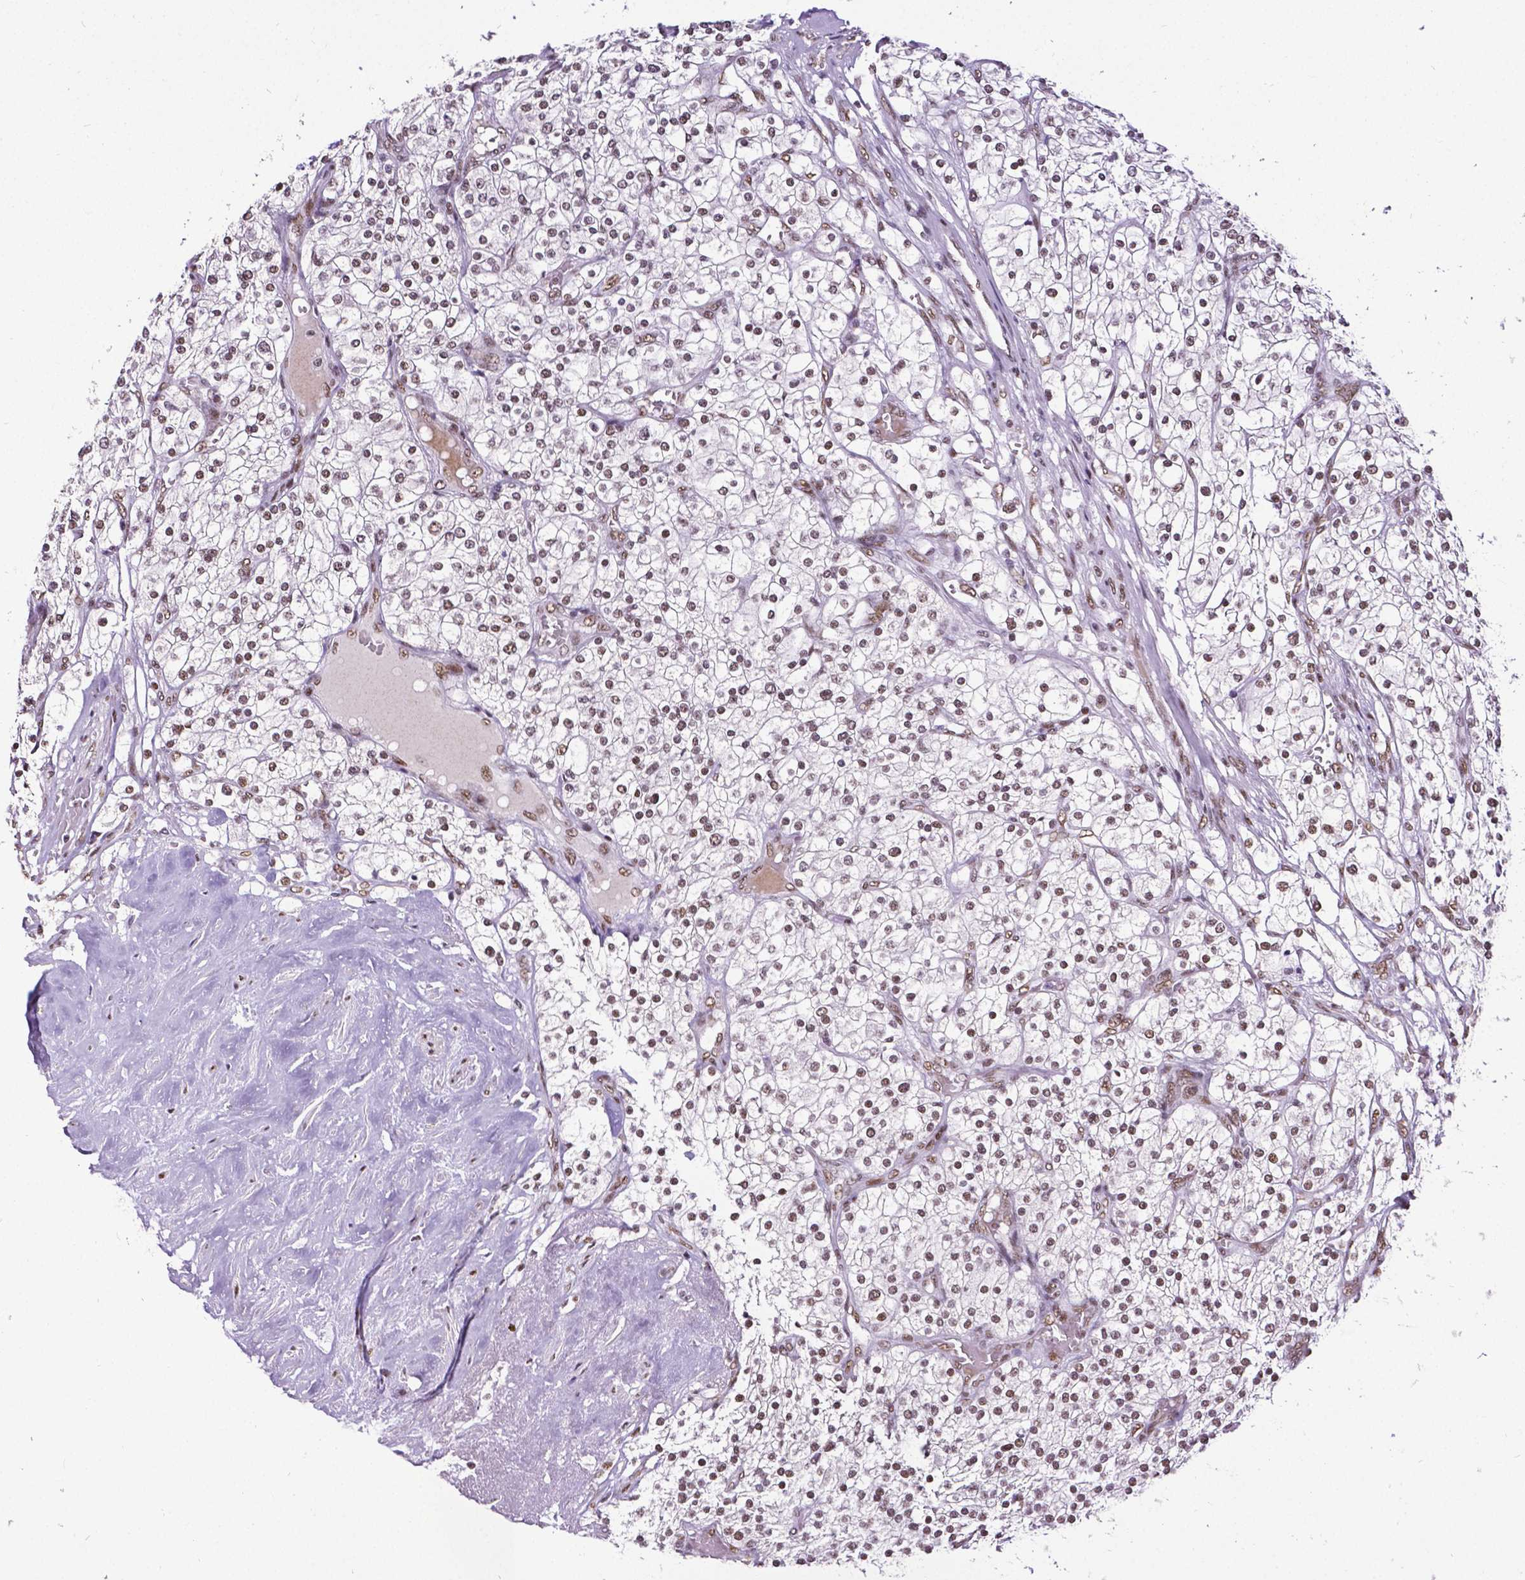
{"staining": {"intensity": "weak", "quantity": "25%-75%", "location": "nuclear"}, "tissue": "renal cancer", "cell_type": "Tumor cells", "image_type": "cancer", "snomed": [{"axis": "morphology", "description": "Adenocarcinoma, NOS"}, {"axis": "topography", "description": "Kidney"}], "caption": "Weak nuclear staining for a protein is present in approximately 25%-75% of tumor cells of adenocarcinoma (renal) using IHC.", "gene": "REST", "patient": {"sex": "male", "age": 80}}